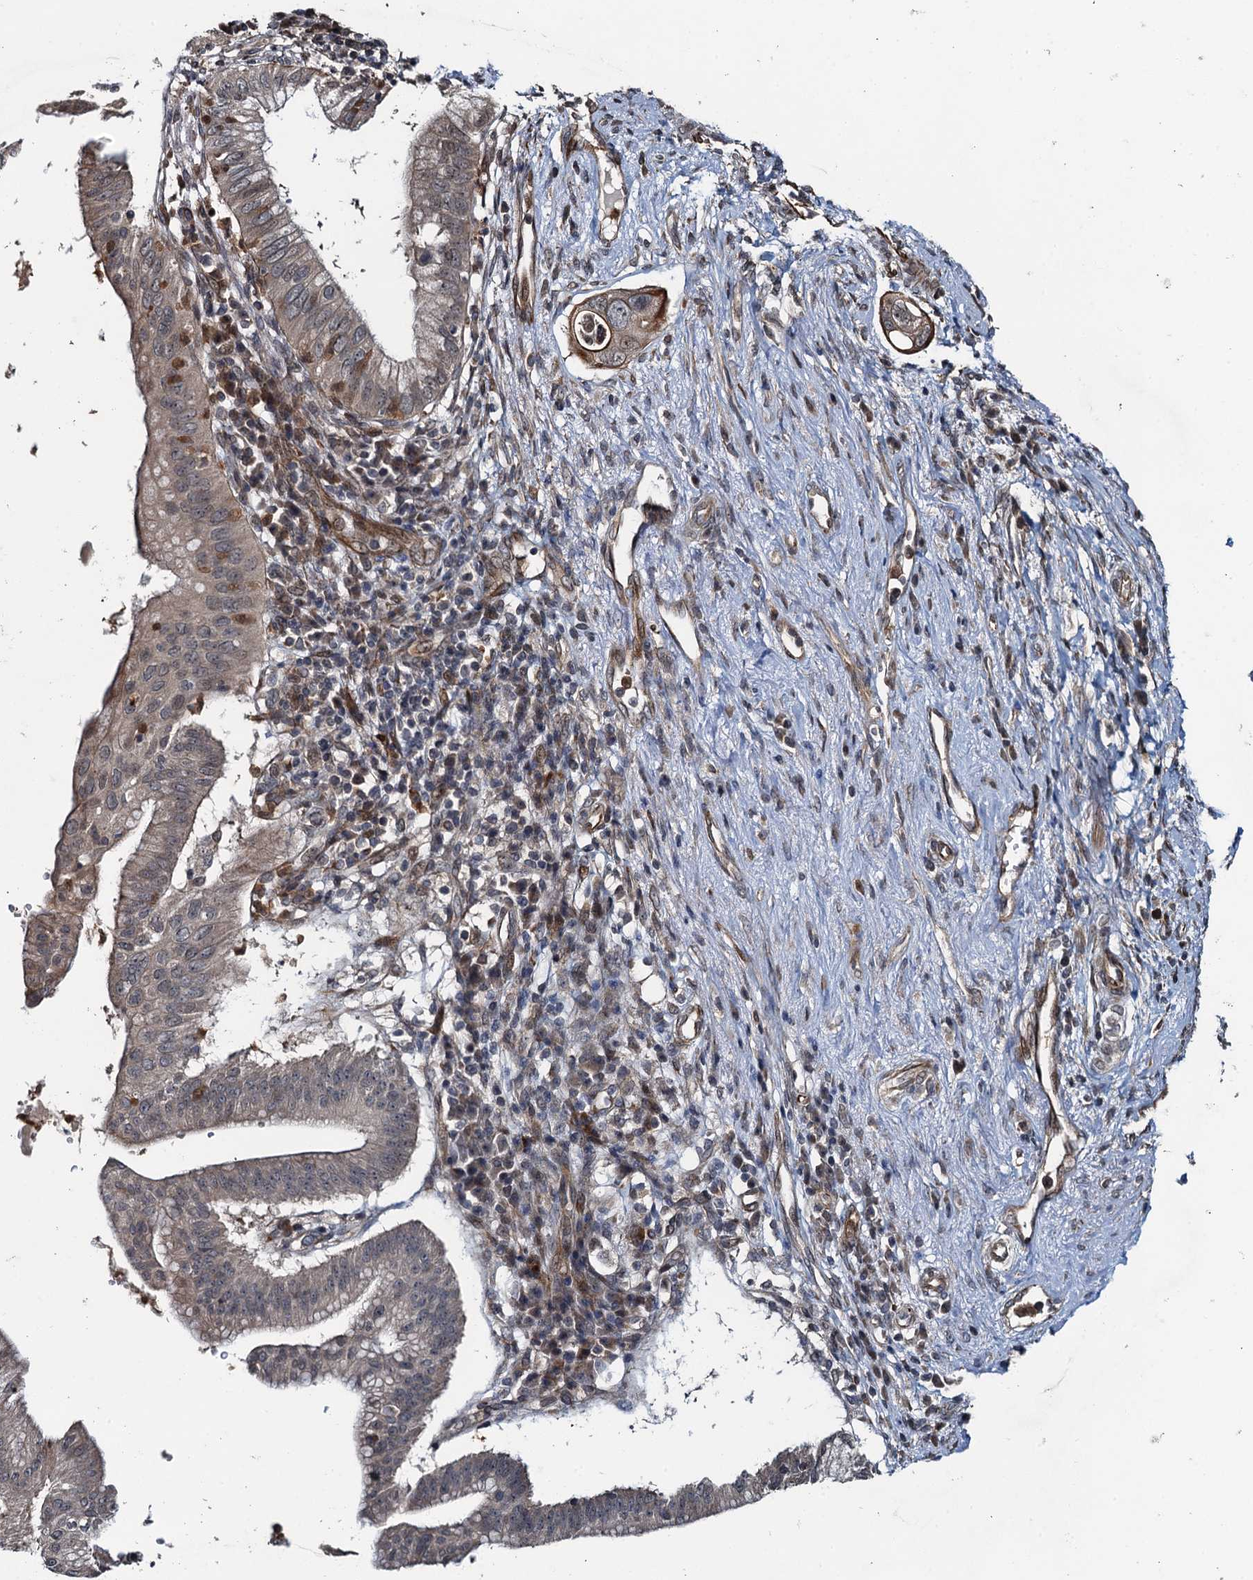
{"staining": {"intensity": "moderate", "quantity": "<25%", "location": "cytoplasmic/membranous"}, "tissue": "pancreatic cancer", "cell_type": "Tumor cells", "image_type": "cancer", "snomed": [{"axis": "morphology", "description": "Adenocarcinoma, NOS"}, {"axis": "topography", "description": "Pancreas"}], "caption": "Immunohistochemical staining of human adenocarcinoma (pancreatic) demonstrates low levels of moderate cytoplasmic/membranous protein staining in approximately <25% of tumor cells.", "gene": "WHAMM", "patient": {"sex": "male", "age": 68}}